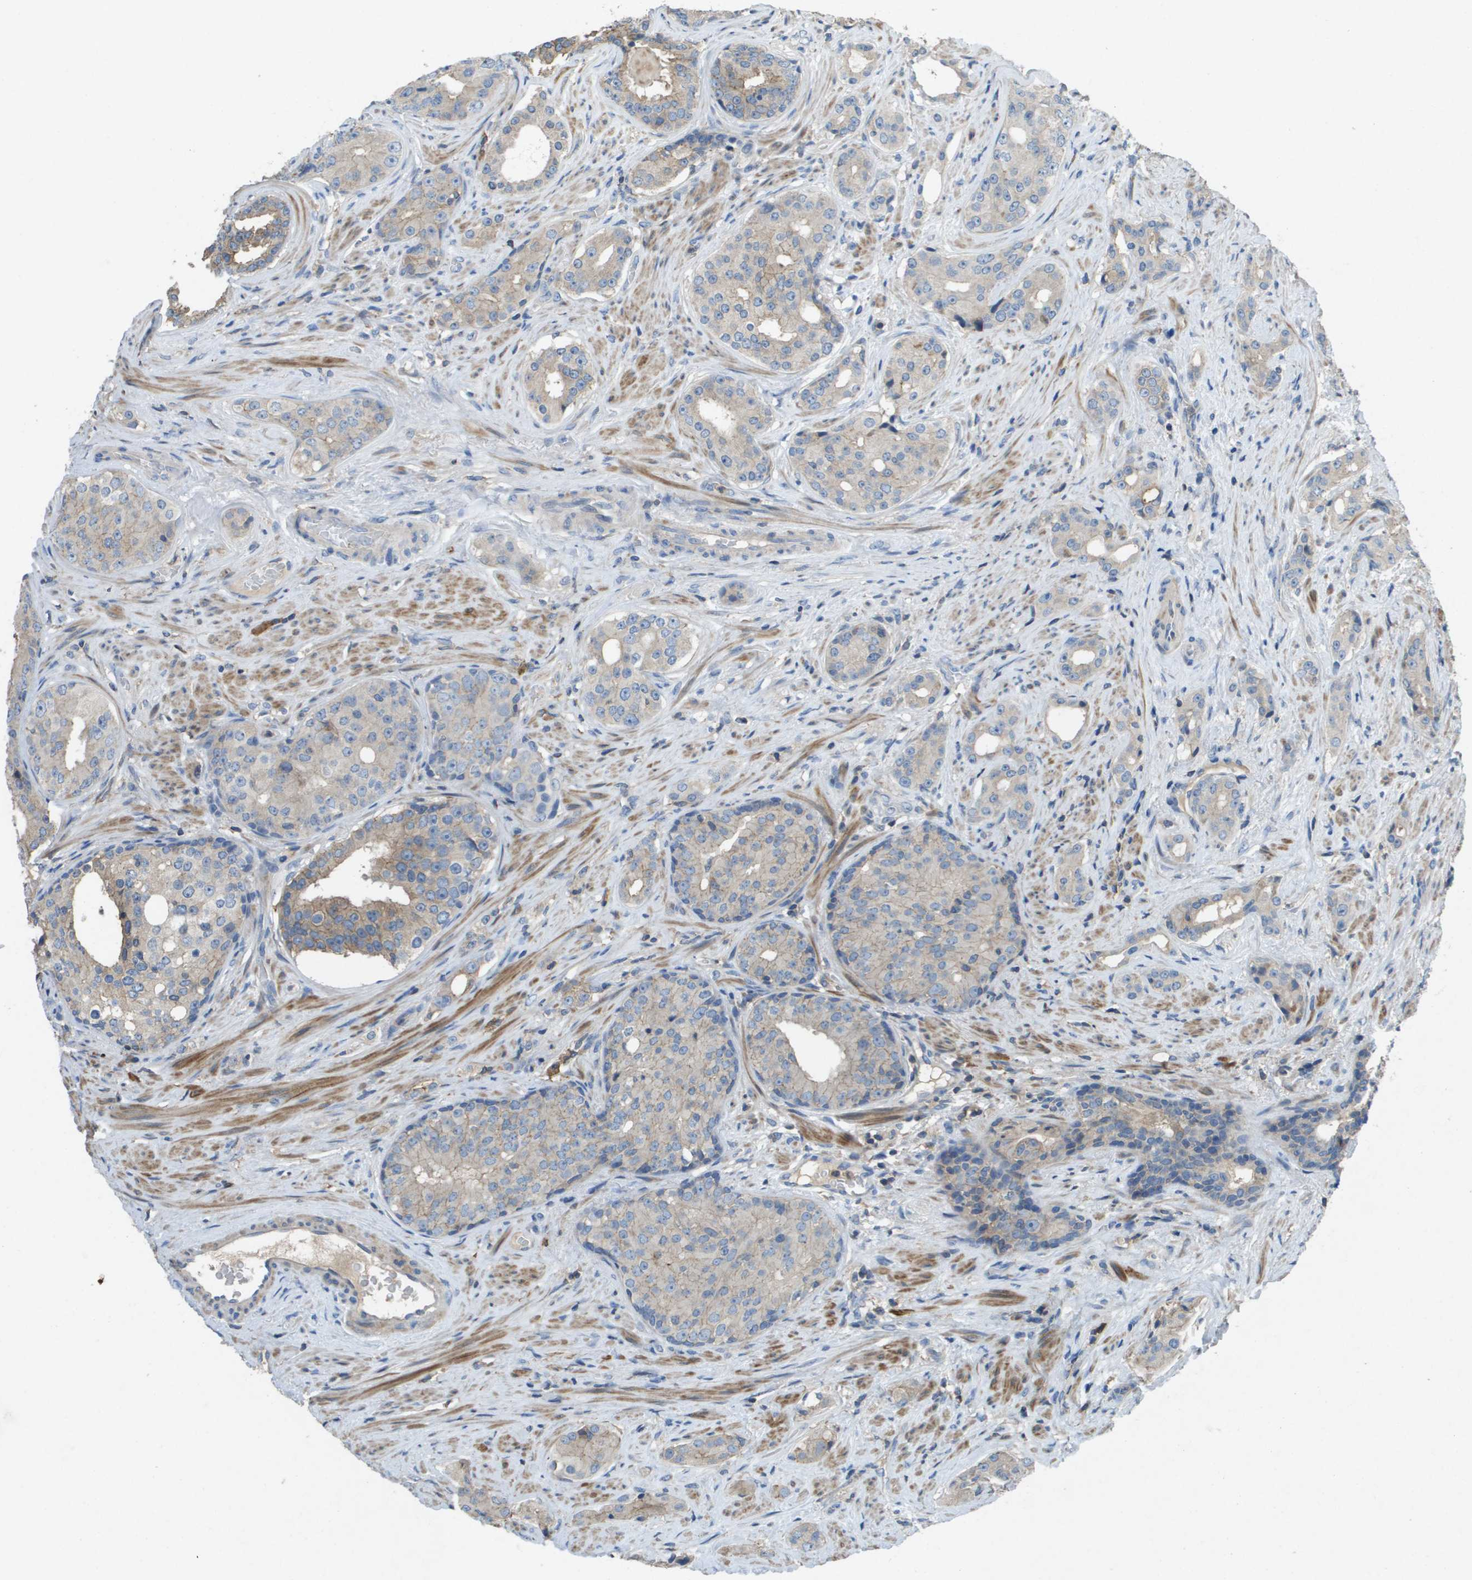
{"staining": {"intensity": "moderate", "quantity": "25%-75%", "location": "cytoplasmic/membranous"}, "tissue": "prostate cancer", "cell_type": "Tumor cells", "image_type": "cancer", "snomed": [{"axis": "morphology", "description": "Adenocarcinoma, High grade"}, {"axis": "topography", "description": "Prostate"}], "caption": "Immunohistochemical staining of prostate cancer demonstrates moderate cytoplasmic/membranous protein positivity in approximately 25%-75% of tumor cells.", "gene": "CLCA4", "patient": {"sex": "male", "age": 71}}